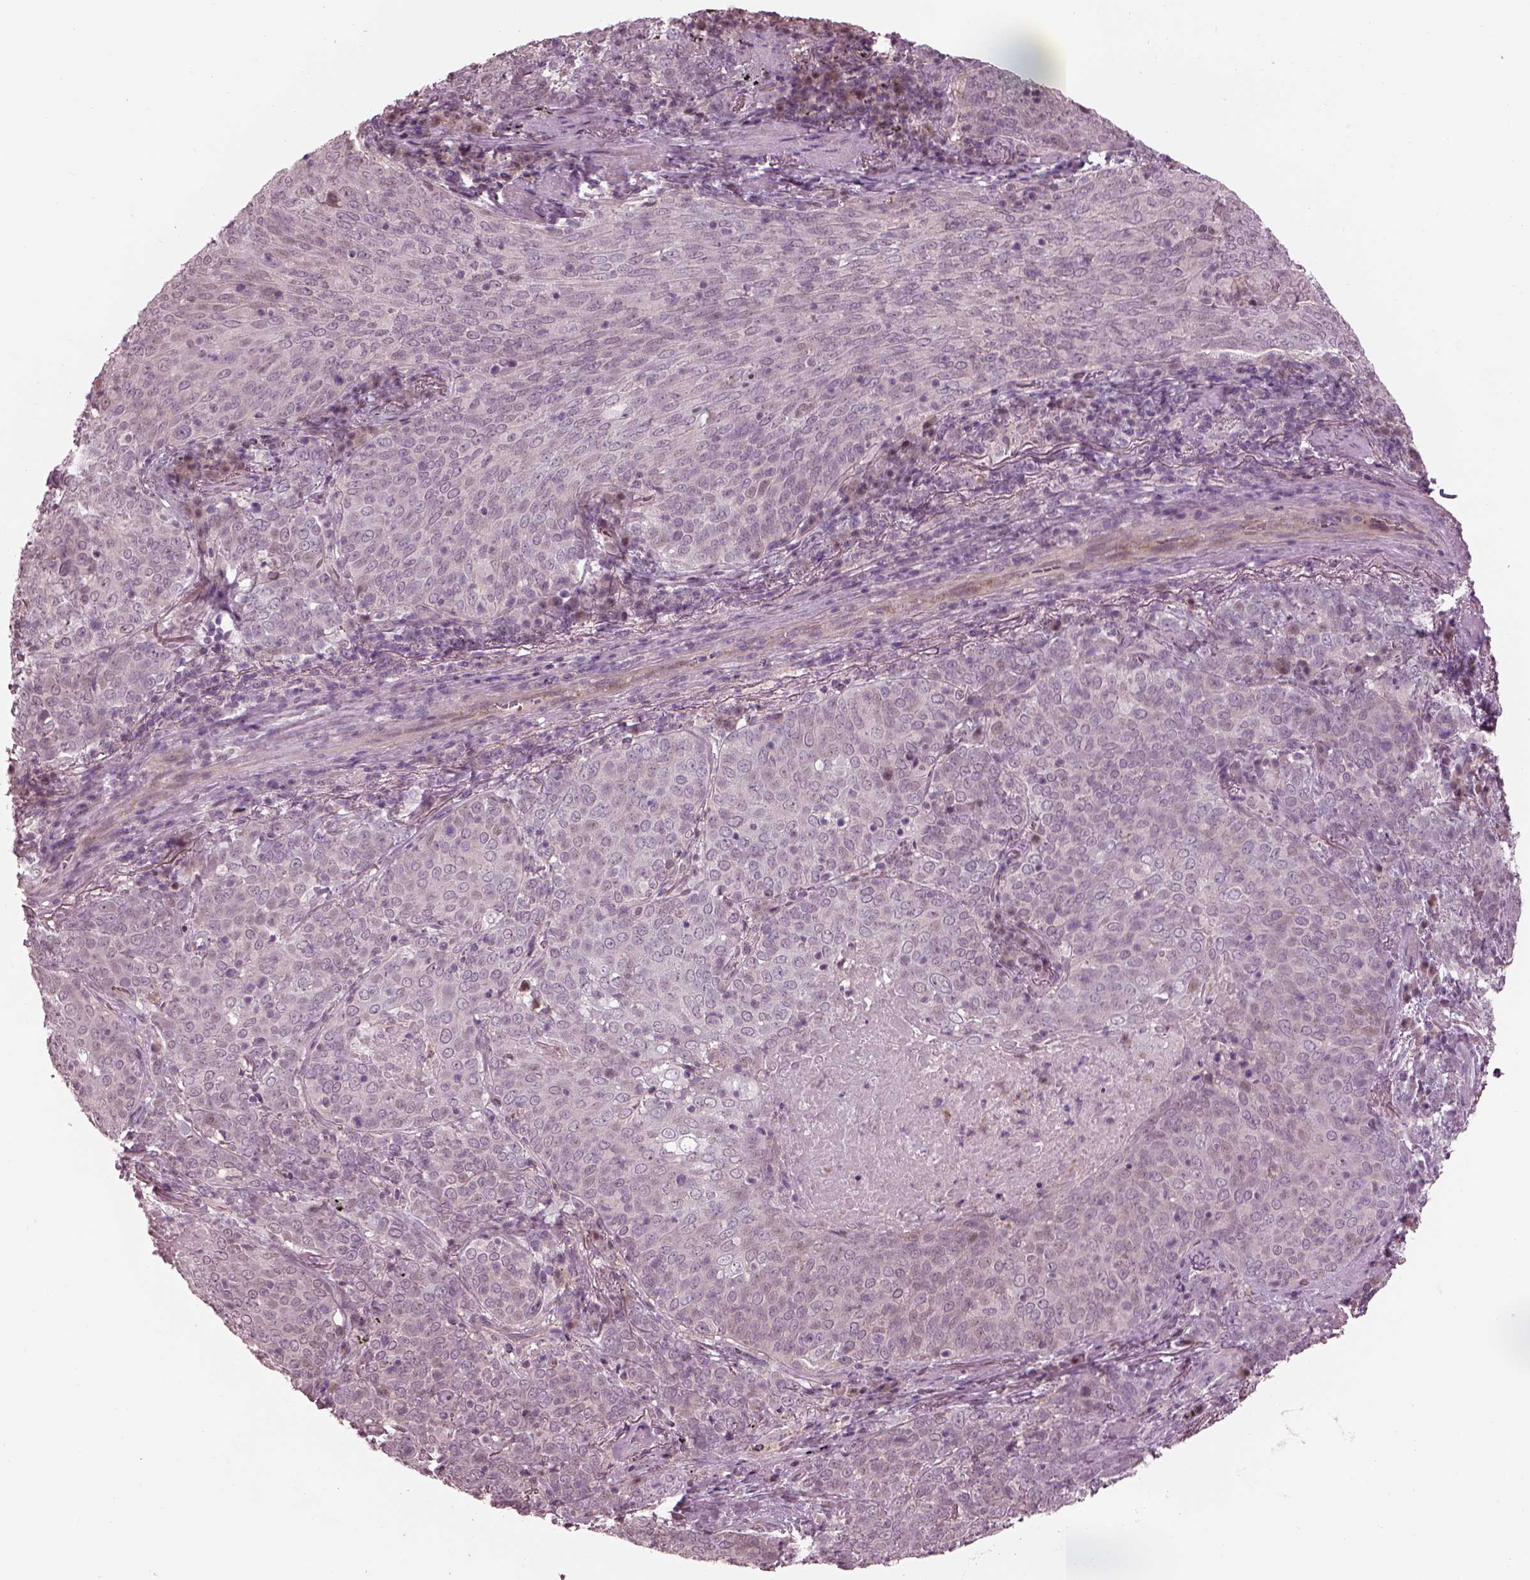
{"staining": {"intensity": "negative", "quantity": "none", "location": "none"}, "tissue": "lung cancer", "cell_type": "Tumor cells", "image_type": "cancer", "snomed": [{"axis": "morphology", "description": "Squamous cell carcinoma, NOS"}, {"axis": "topography", "description": "Lung"}], "caption": "Tumor cells are negative for brown protein staining in squamous cell carcinoma (lung).", "gene": "BFSP1", "patient": {"sex": "male", "age": 82}}